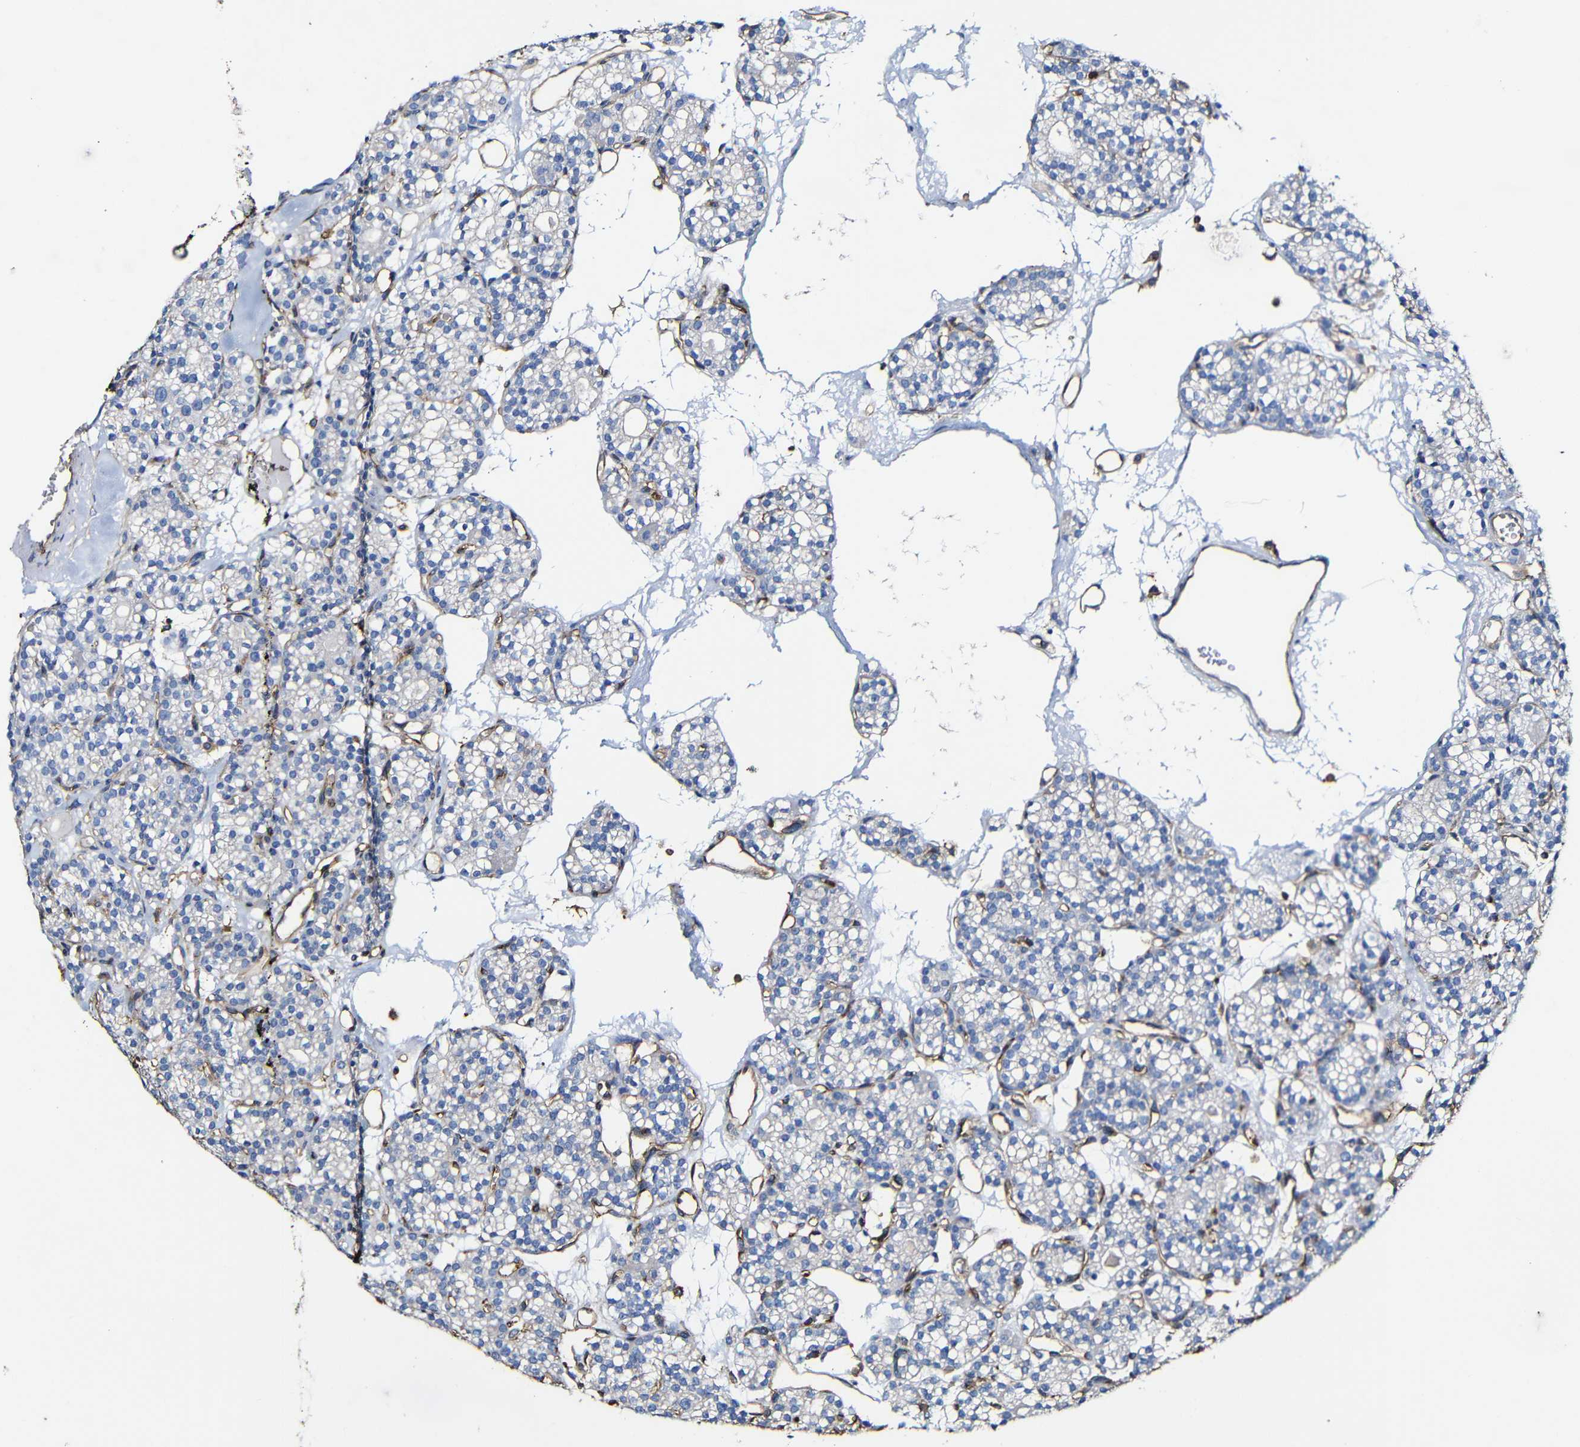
{"staining": {"intensity": "negative", "quantity": "none", "location": "none"}, "tissue": "parathyroid gland", "cell_type": "Glandular cells", "image_type": "normal", "snomed": [{"axis": "morphology", "description": "Normal tissue, NOS"}, {"axis": "topography", "description": "Parathyroid gland"}], "caption": "The IHC micrograph has no significant expression in glandular cells of parathyroid gland.", "gene": "MSN", "patient": {"sex": "female", "age": 64}}